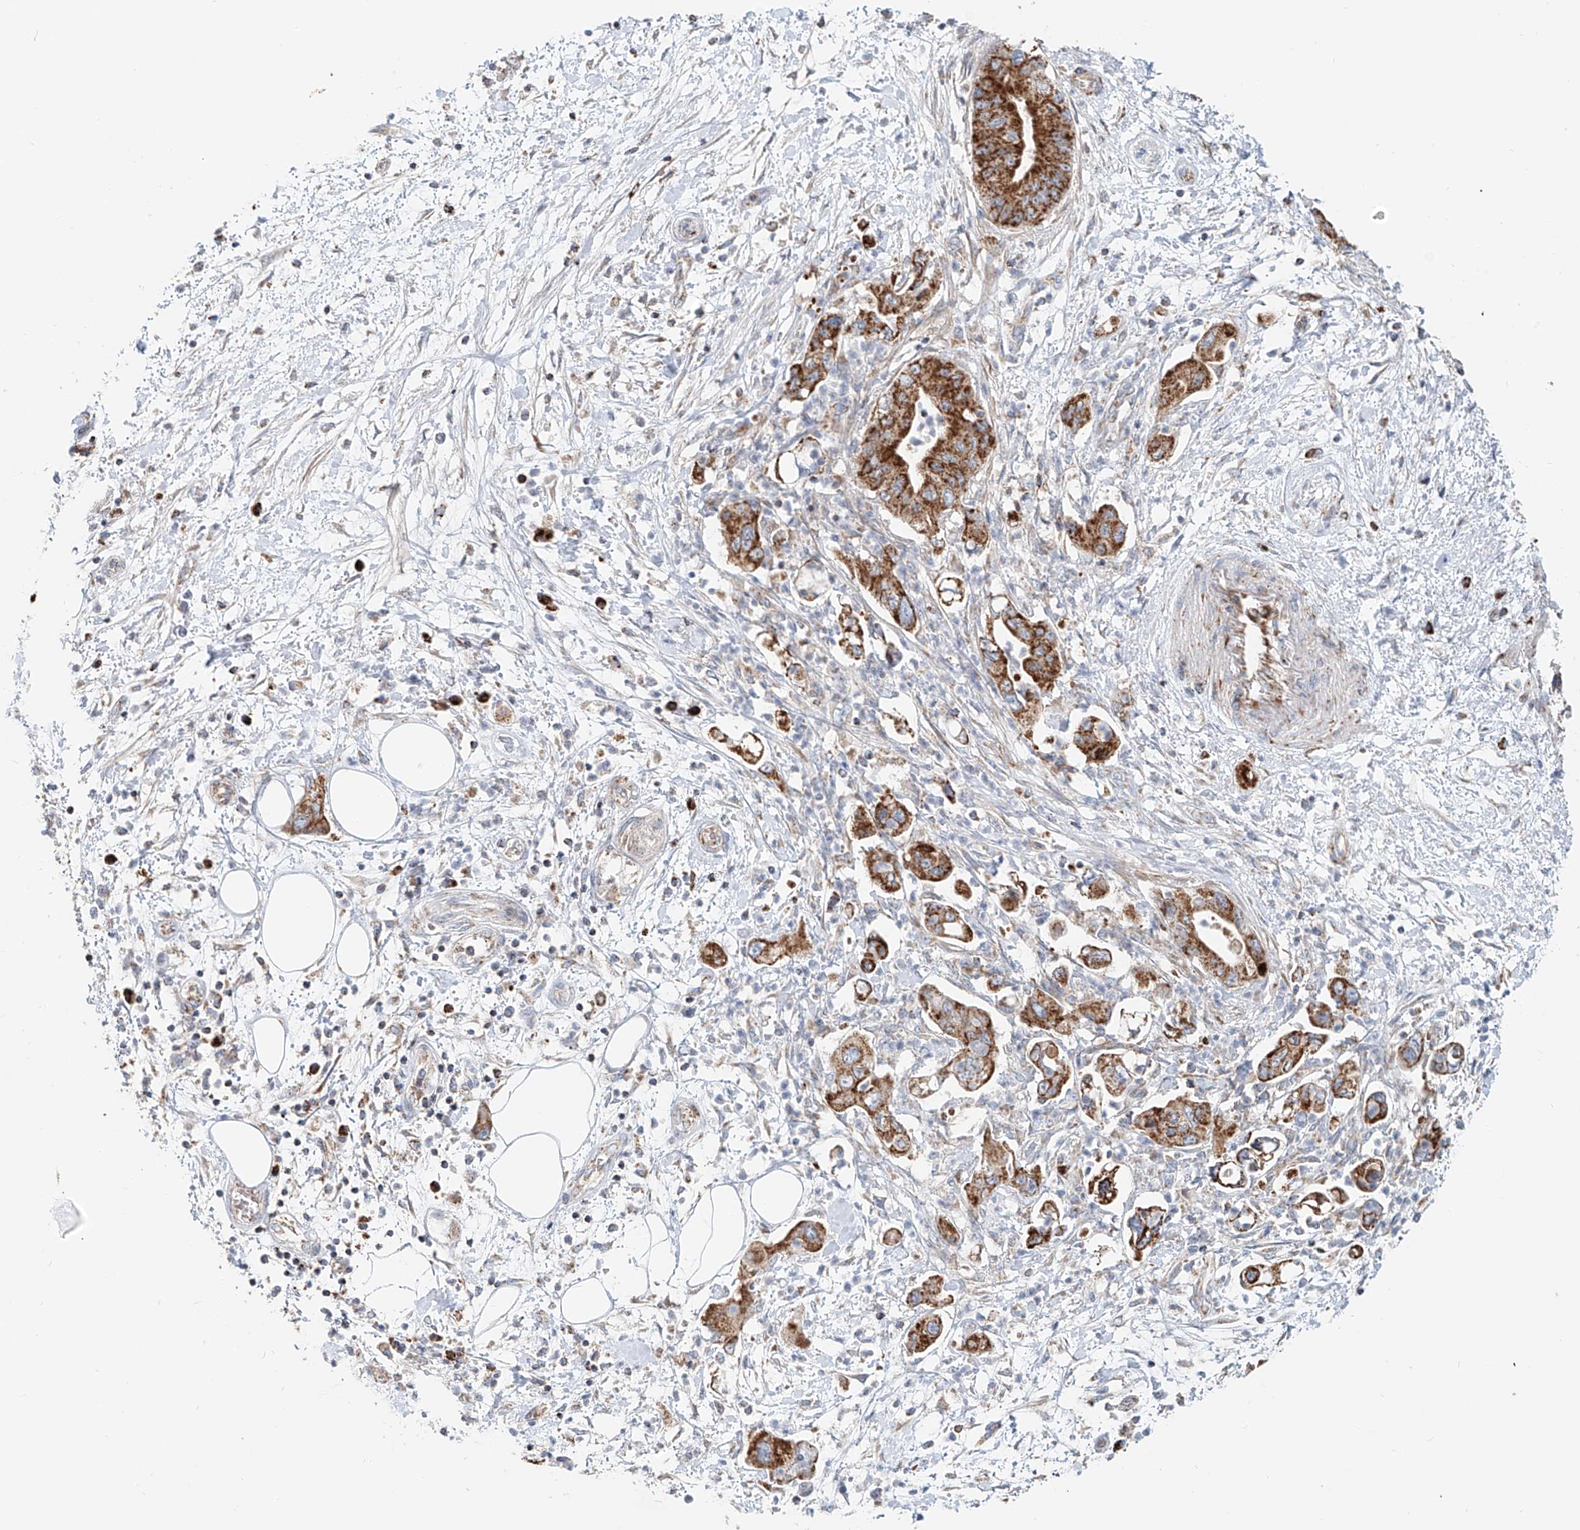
{"staining": {"intensity": "strong", "quantity": ">75%", "location": "cytoplasmic/membranous"}, "tissue": "pancreatic cancer", "cell_type": "Tumor cells", "image_type": "cancer", "snomed": [{"axis": "morphology", "description": "Adenocarcinoma, NOS"}, {"axis": "topography", "description": "Pancreas"}], "caption": "Pancreatic cancer (adenocarcinoma) stained with a brown dye displays strong cytoplasmic/membranous positive positivity in about >75% of tumor cells.", "gene": "CARD10", "patient": {"sex": "female", "age": 73}}